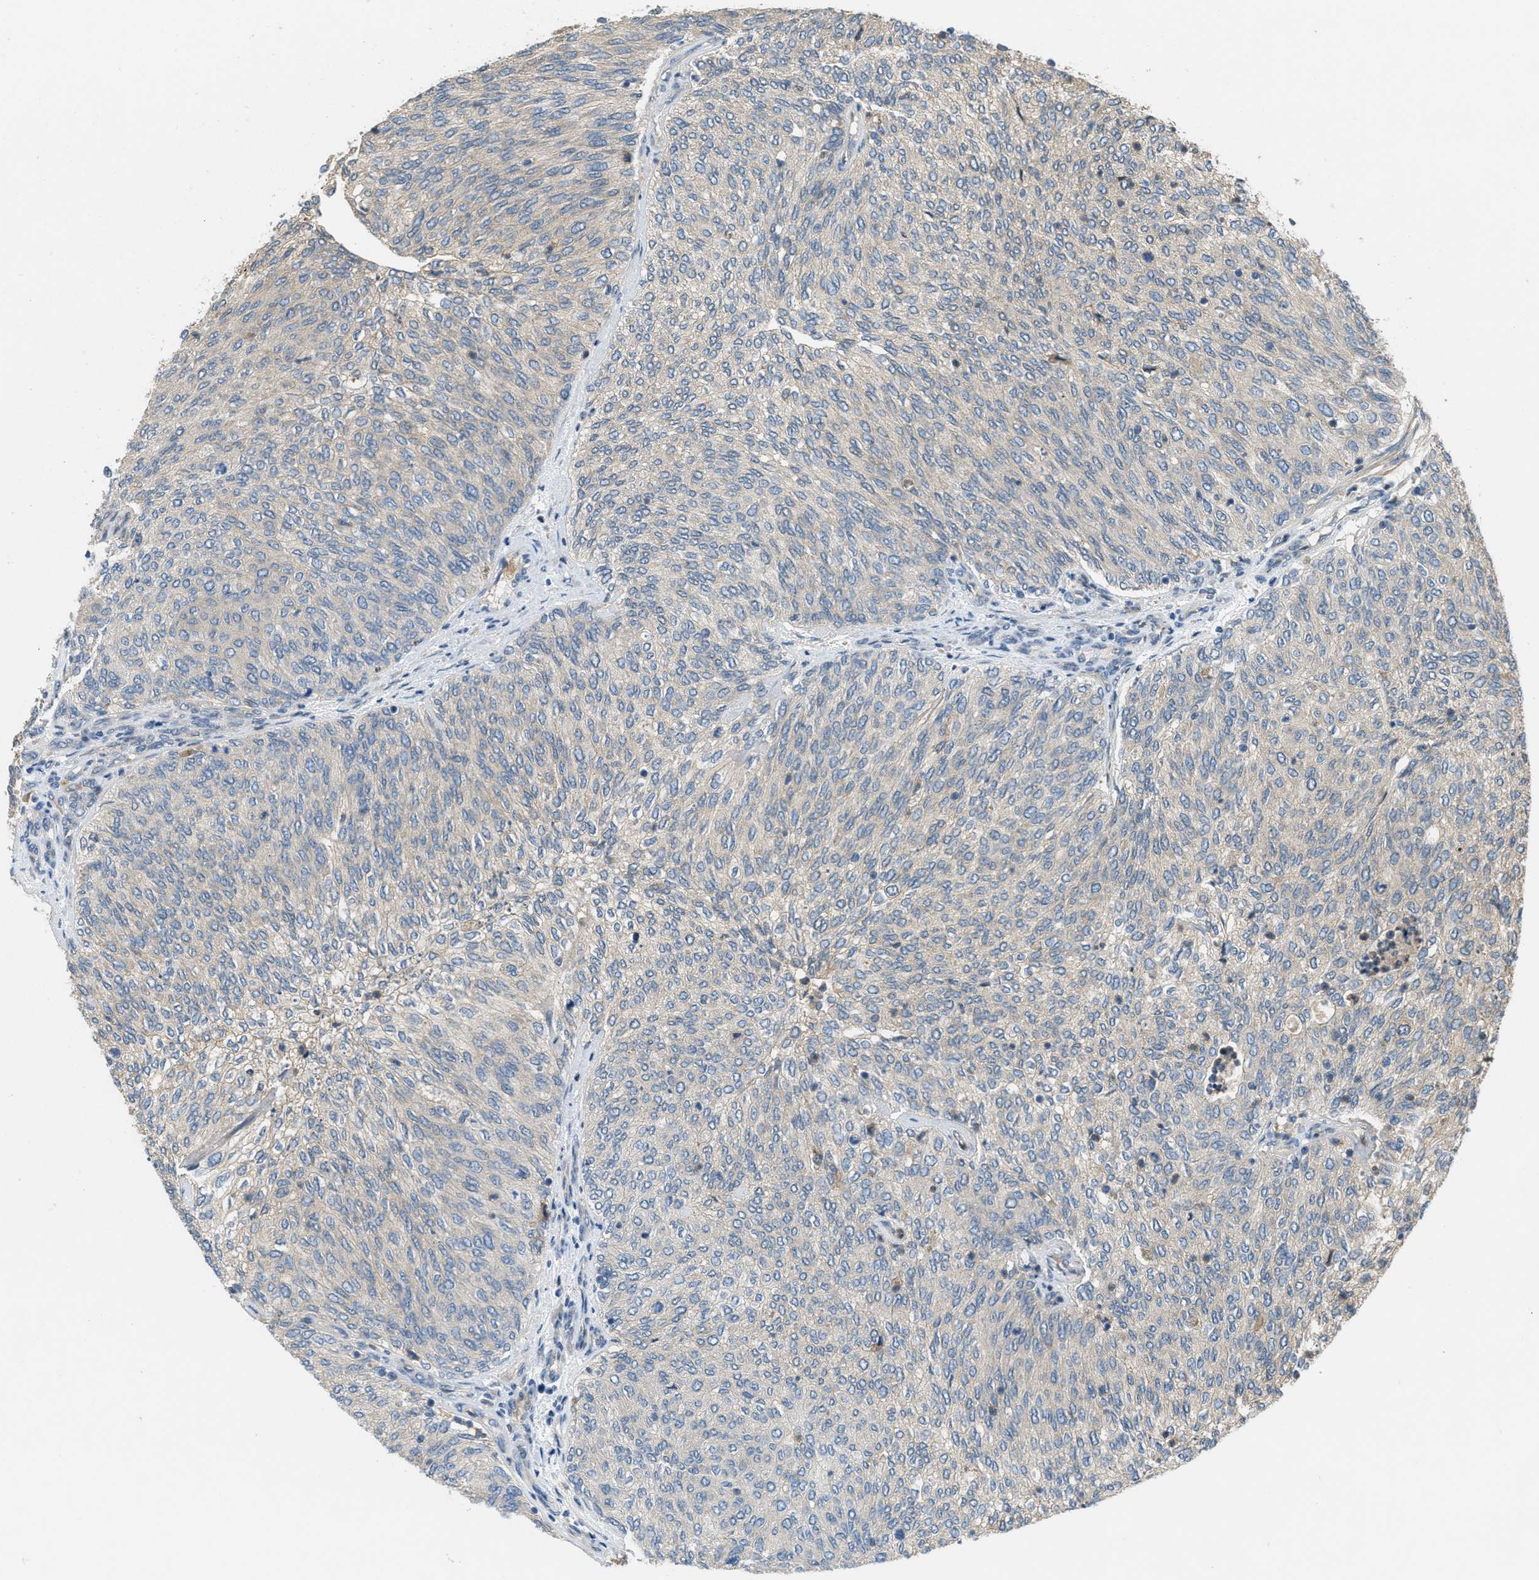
{"staining": {"intensity": "negative", "quantity": "none", "location": "none"}, "tissue": "urothelial cancer", "cell_type": "Tumor cells", "image_type": "cancer", "snomed": [{"axis": "morphology", "description": "Urothelial carcinoma, Low grade"}, {"axis": "topography", "description": "Urinary bladder"}], "caption": "Immunohistochemical staining of urothelial cancer demonstrates no significant positivity in tumor cells.", "gene": "ADCY6", "patient": {"sex": "female", "age": 79}}